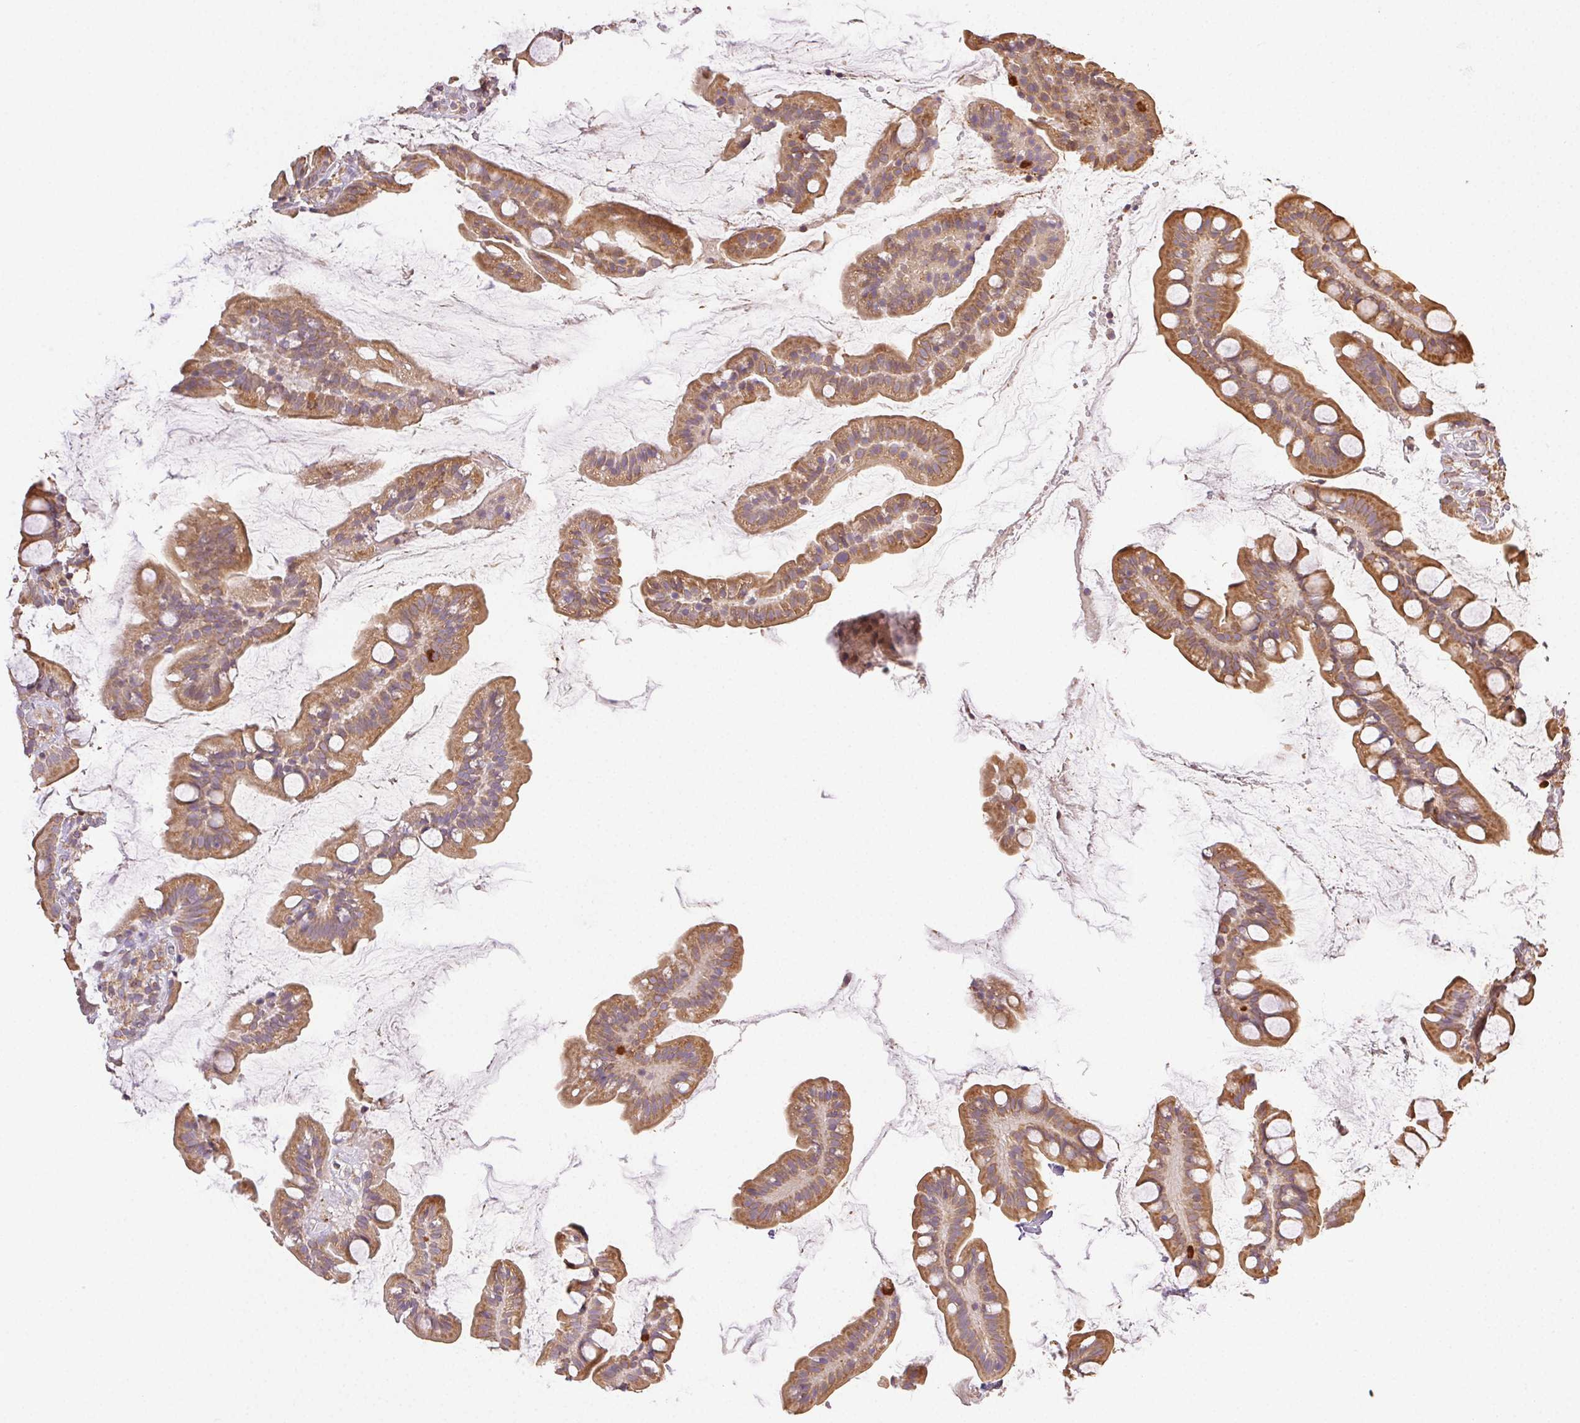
{"staining": {"intensity": "moderate", "quantity": ">75%", "location": "cytoplasmic/membranous"}, "tissue": "small intestine", "cell_type": "Glandular cells", "image_type": "normal", "snomed": [{"axis": "morphology", "description": "Normal tissue, NOS"}, {"axis": "topography", "description": "Small intestine"}], "caption": "Human small intestine stained for a protein (brown) exhibits moderate cytoplasmic/membranous positive staining in about >75% of glandular cells.", "gene": "ENTREP1", "patient": {"sex": "male", "age": 70}}